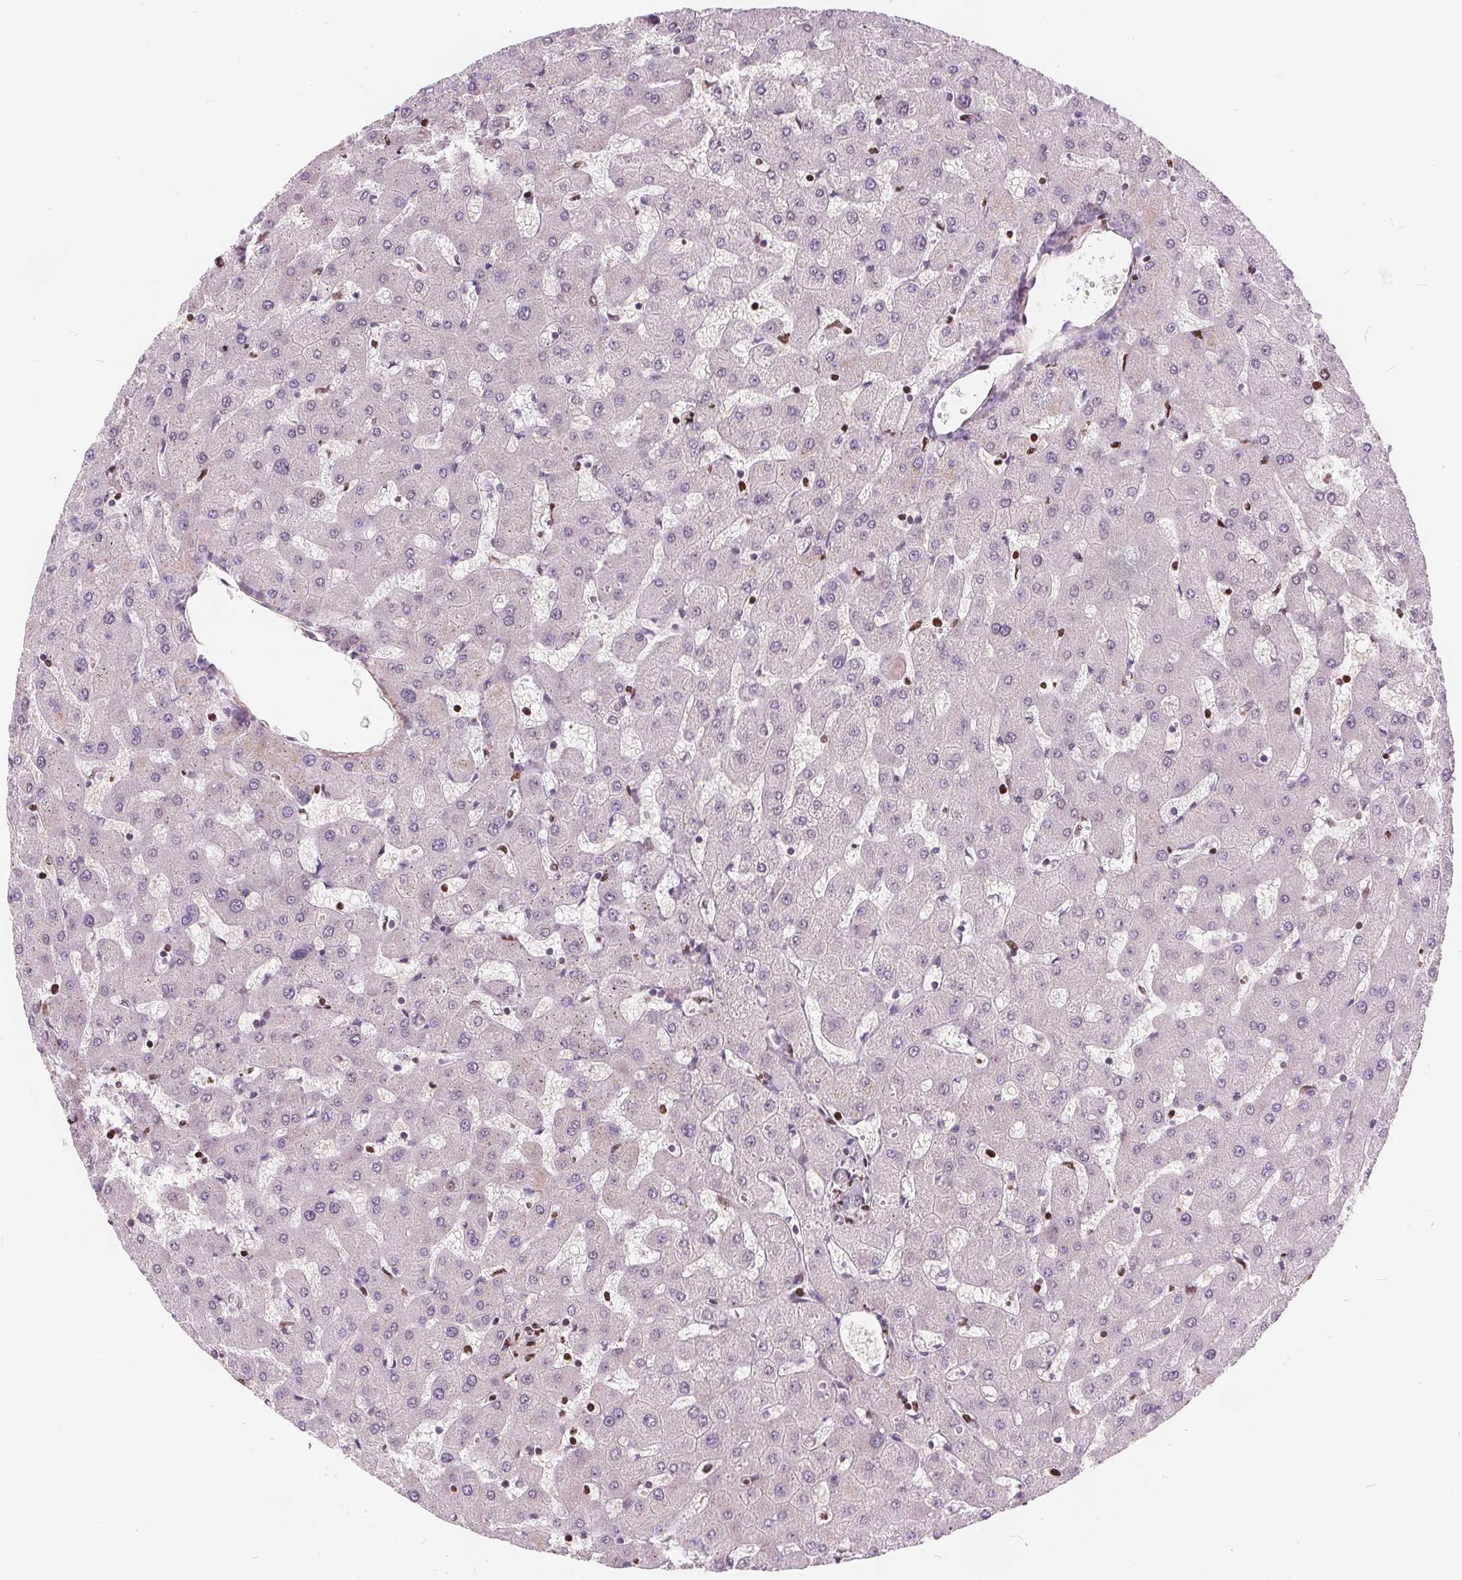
{"staining": {"intensity": "negative", "quantity": "none", "location": "none"}, "tissue": "liver", "cell_type": "Cholangiocytes", "image_type": "normal", "snomed": [{"axis": "morphology", "description": "Normal tissue, NOS"}, {"axis": "topography", "description": "Liver"}], "caption": "Immunohistochemical staining of normal liver shows no significant expression in cholangiocytes. Brightfield microscopy of immunohistochemistry (IHC) stained with DAB (brown) and hematoxylin (blue), captured at high magnification.", "gene": "ISLR2", "patient": {"sex": "female", "age": 63}}